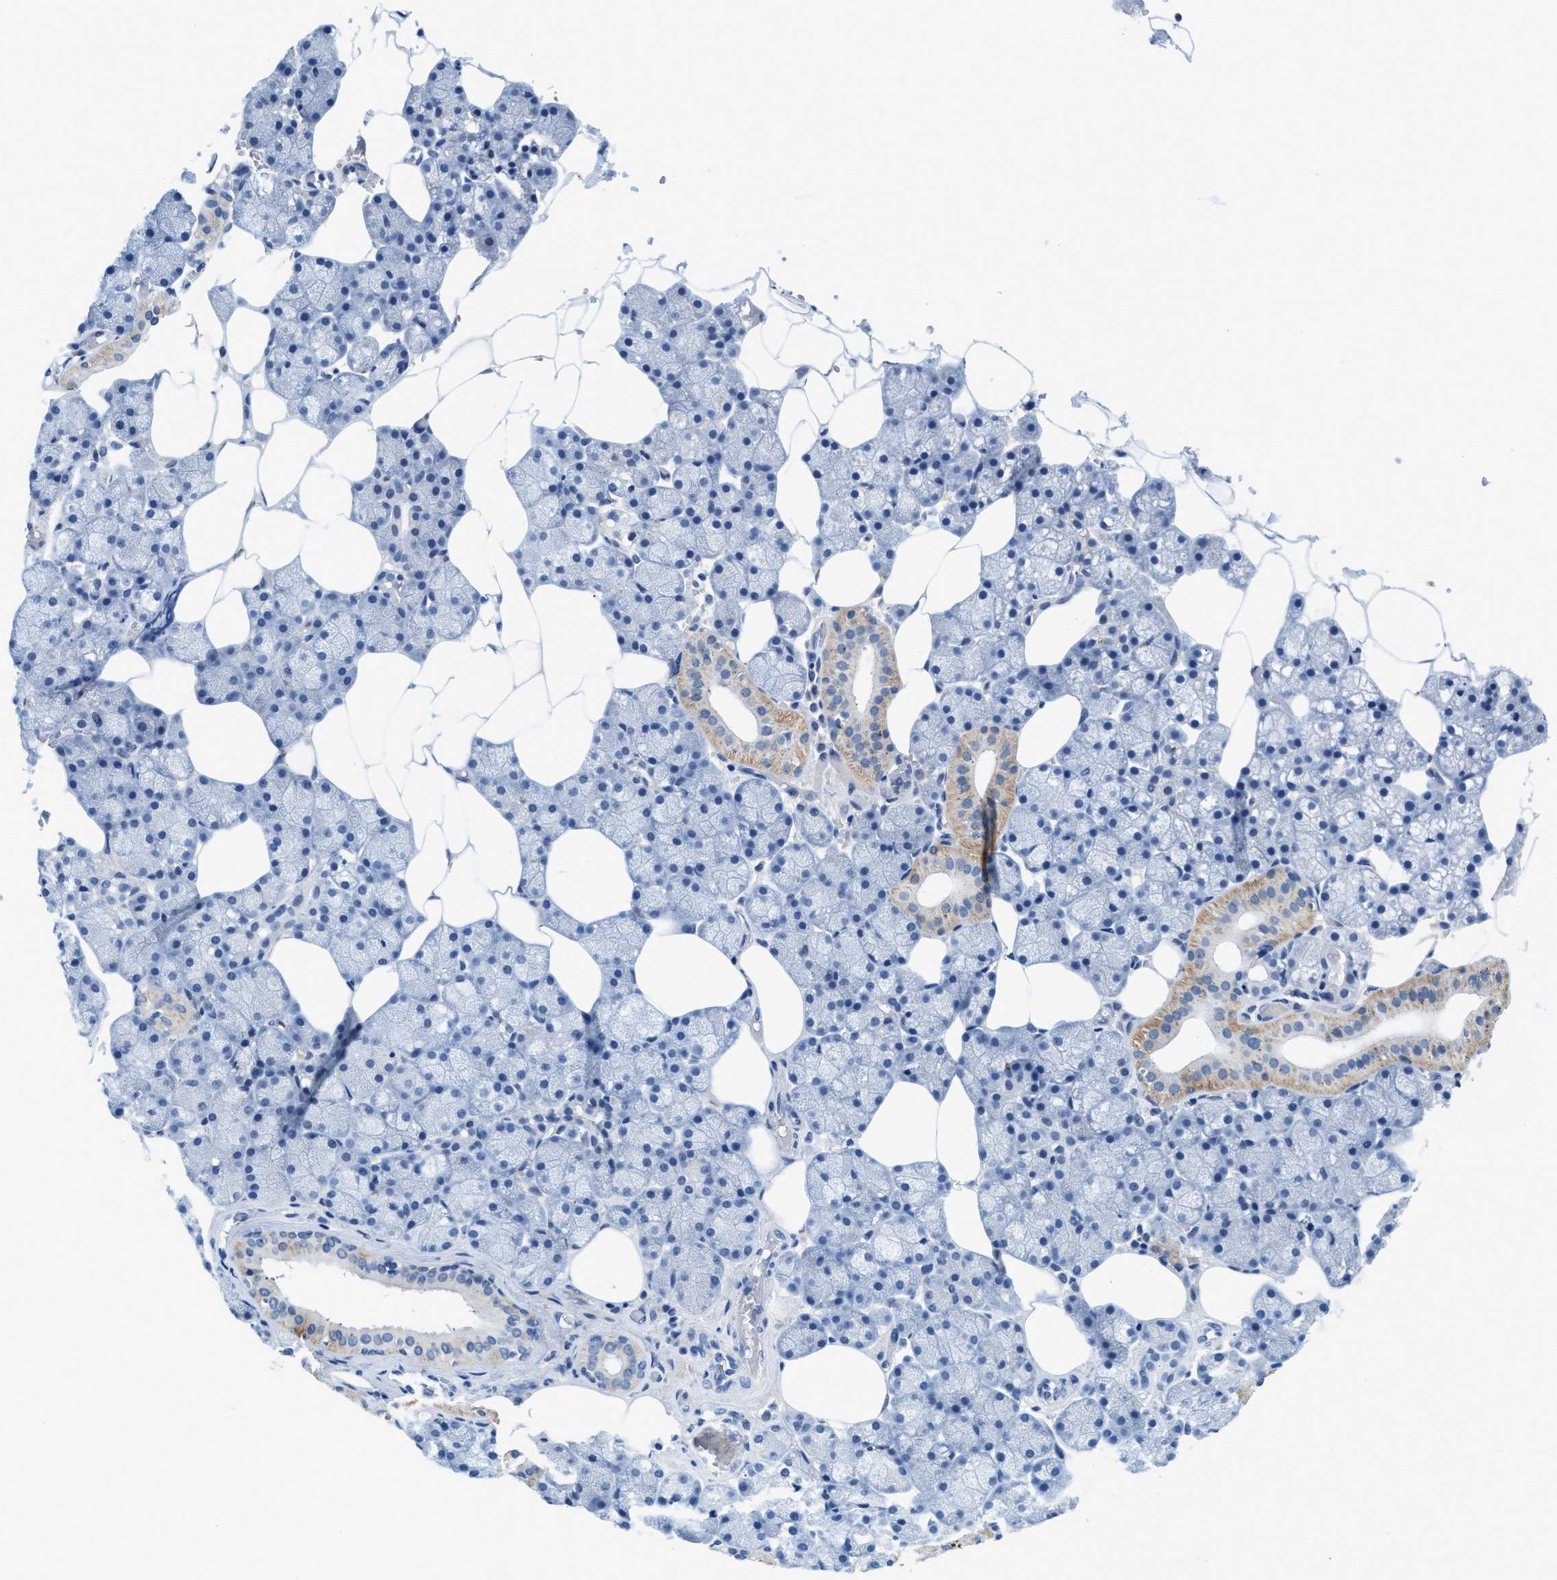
{"staining": {"intensity": "moderate", "quantity": "<25%", "location": "cytoplasmic/membranous"}, "tissue": "salivary gland", "cell_type": "Glandular cells", "image_type": "normal", "snomed": [{"axis": "morphology", "description": "Normal tissue, NOS"}, {"axis": "topography", "description": "Salivary gland"}], "caption": "Normal salivary gland was stained to show a protein in brown. There is low levels of moderate cytoplasmic/membranous expression in approximately <25% of glandular cells. The protein is stained brown, and the nuclei are stained in blue (DAB IHC with brightfield microscopy, high magnification).", "gene": "TSPAN3", "patient": {"sex": "male", "age": 62}}